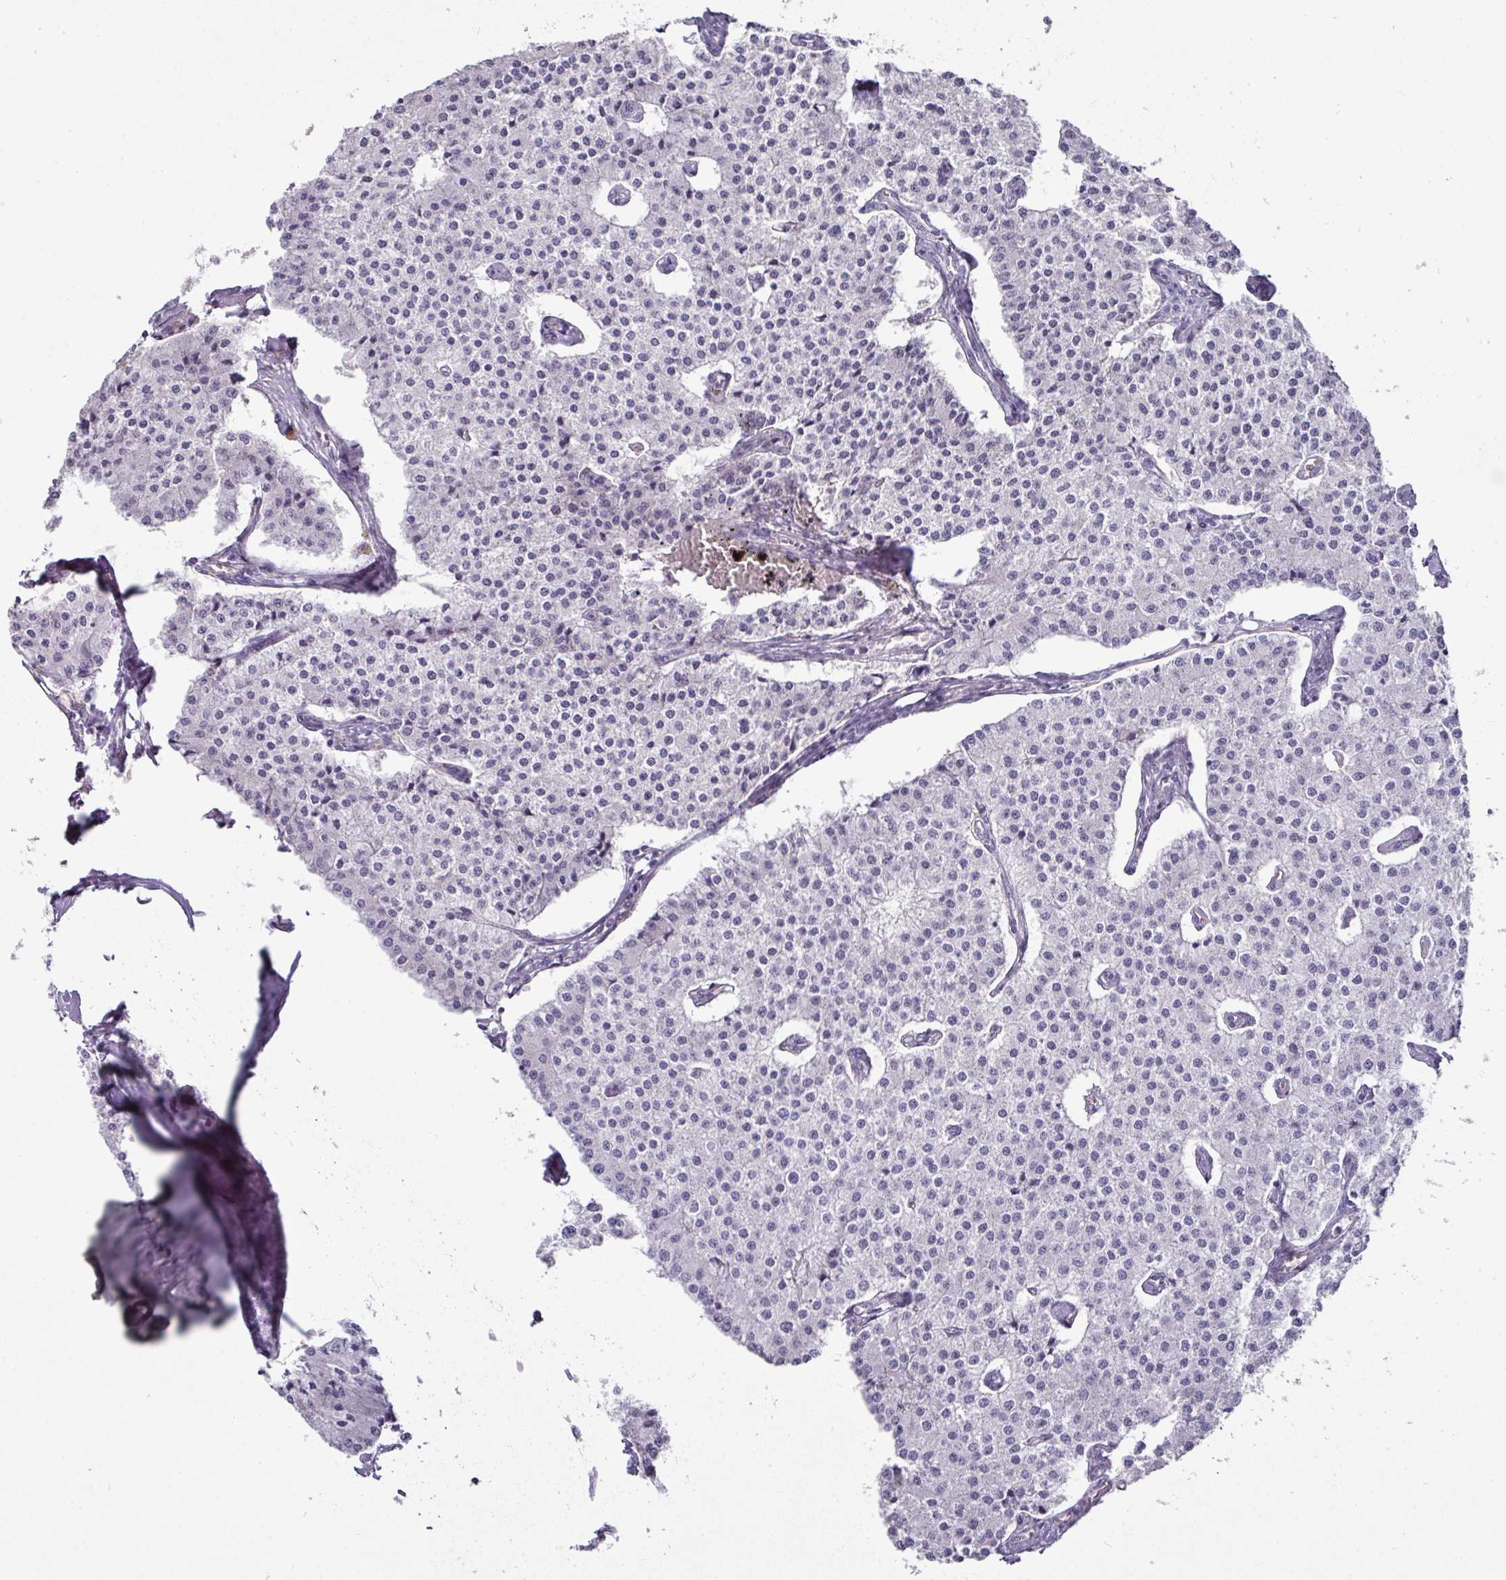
{"staining": {"intensity": "negative", "quantity": "none", "location": "none"}, "tissue": "carcinoid", "cell_type": "Tumor cells", "image_type": "cancer", "snomed": [{"axis": "morphology", "description": "Carcinoid, malignant, NOS"}, {"axis": "topography", "description": "Colon"}], "caption": "Immunohistochemistry (IHC) image of neoplastic tissue: human carcinoid stained with DAB (3,3'-diaminobenzidine) shows no significant protein staining in tumor cells.", "gene": "GSTA3", "patient": {"sex": "female", "age": 52}}